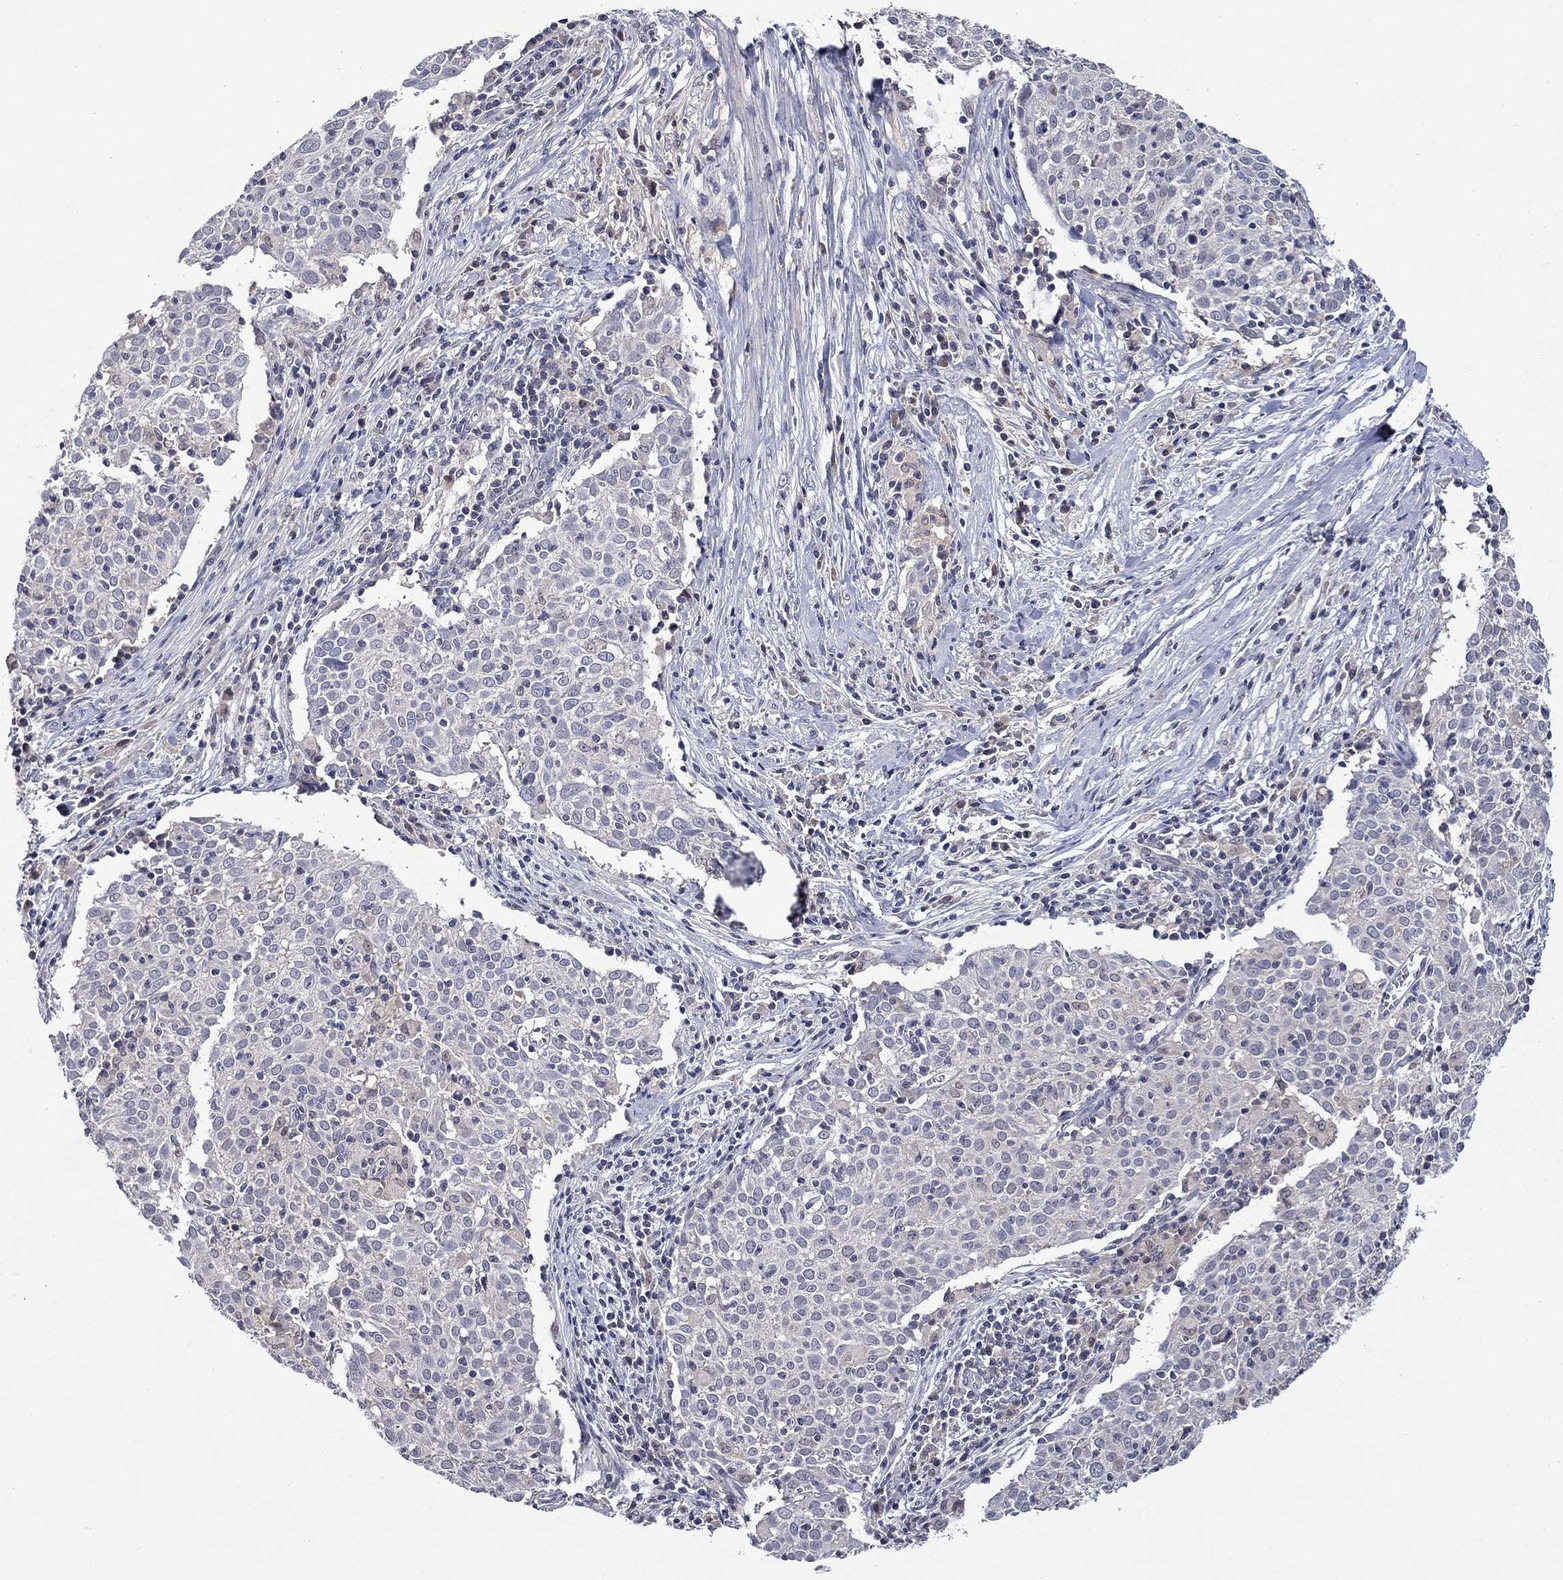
{"staining": {"intensity": "negative", "quantity": "none", "location": "none"}, "tissue": "cervical cancer", "cell_type": "Tumor cells", "image_type": "cancer", "snomed": [{"axis": "morphology", "description": "Squamous cell carcinoma, NOS"}, {"axis": "topography", "description": "Cervix"}], "caption": "A high-resolution photomicrograph shows immunohistochemistry staining of cervical cancer, which exhibits no significant staining in tumor cells.", "gene": "DDTL", "patient": {"sex": "female", "age": 39}}